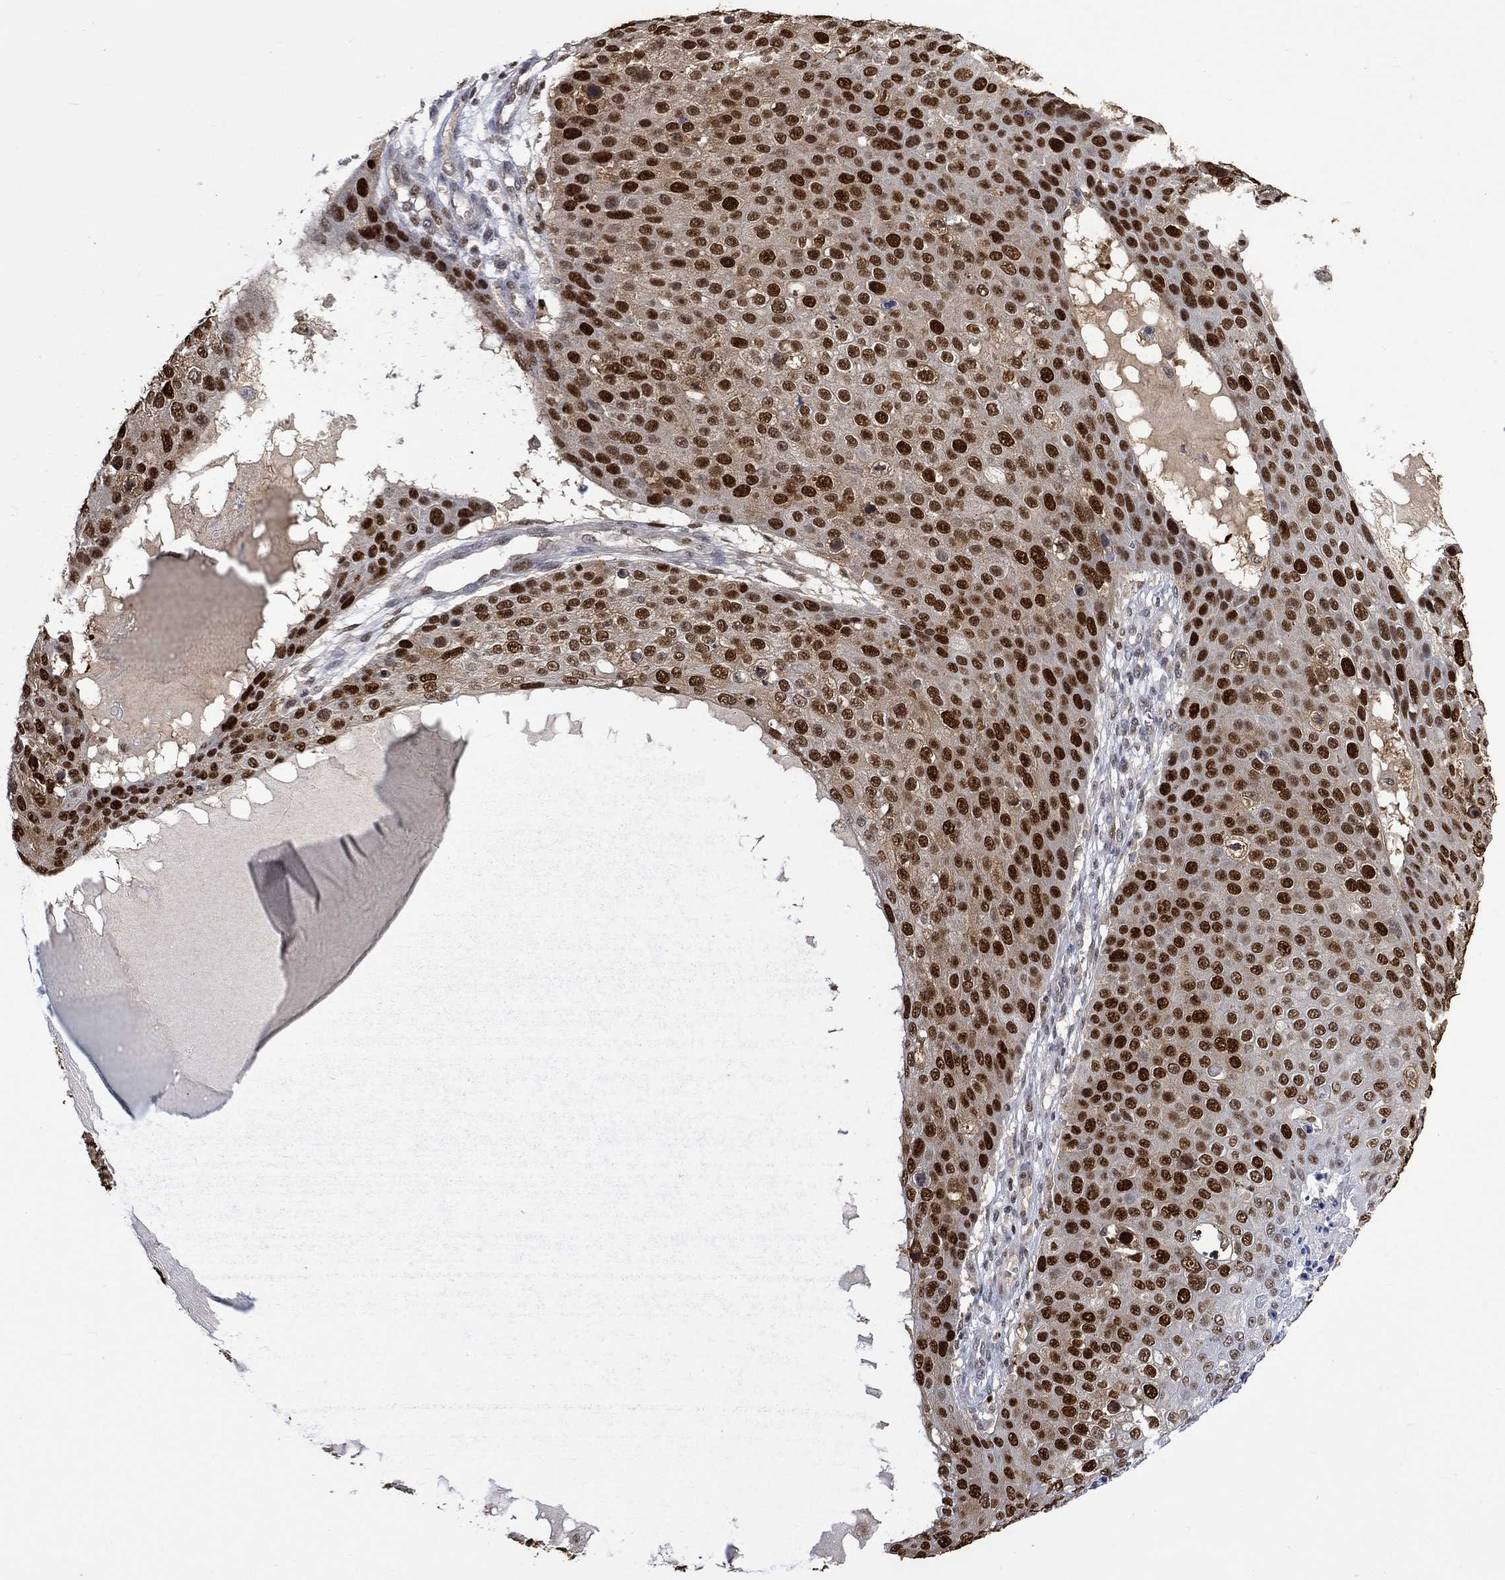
{"staining": {"intensity": "strong", "quantity": ">75%", "location": "nuclear"}, "tissue": "skin cancer", "cell_type": "Tumor cells", "image_type": "cancer", "snomed": [{"axis": "morphology", "description": "Squamous cell carcinoma, NOS"}, {"axis": "topography", "description": "Skin"}], "caption": "A high amount of strong nuclear staining is appreciated in approximately >75% of tumor cells in skin cancer (squamous cell carcinoma) tissue.", "gene": "RAD54L2", "patient": {"sex": "male", "age": 71}}